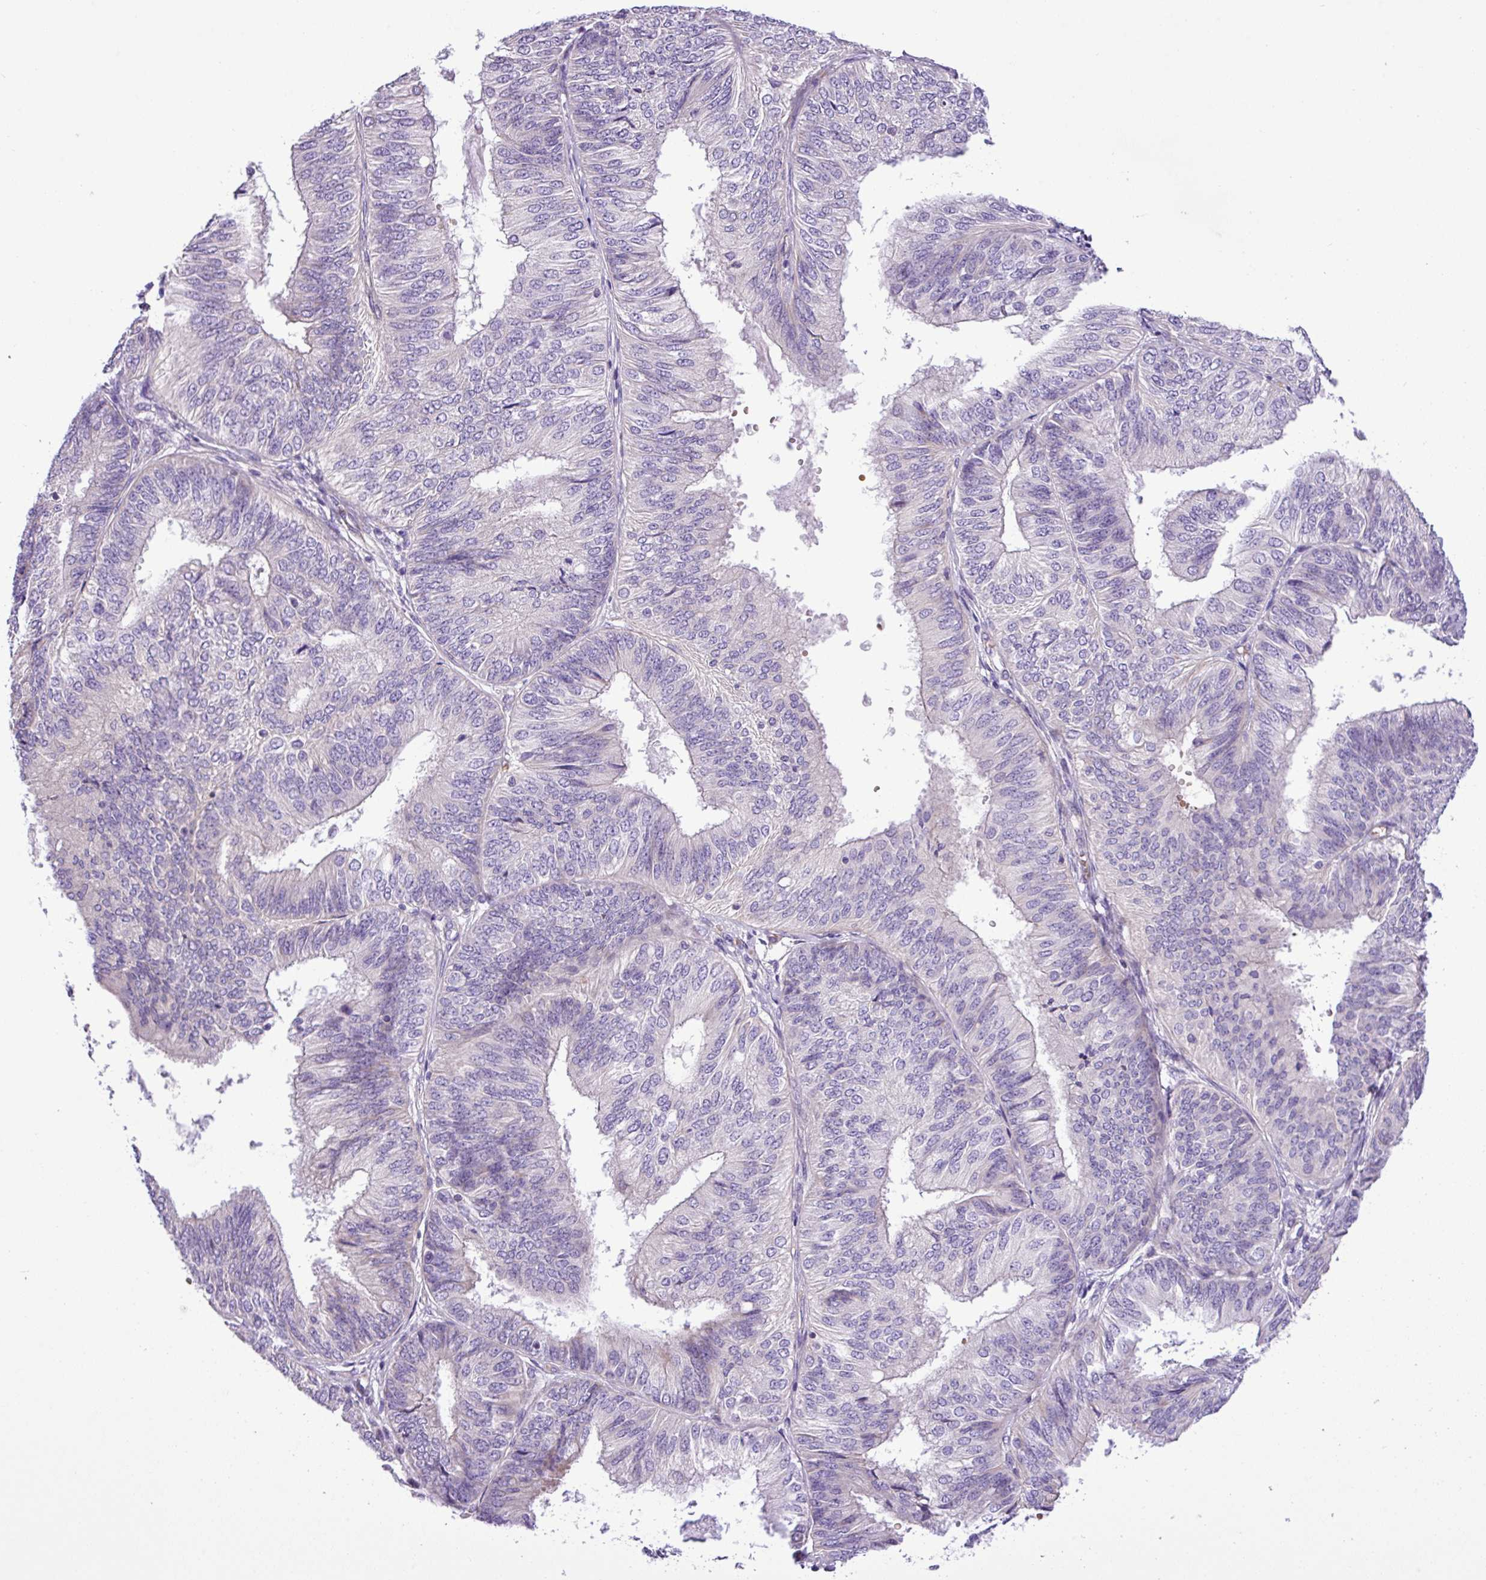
{"staining": {"intensity": "negative", "quantity": "none", "location": "none"}, "tissue": "endometrial cancer", "cell_type": "Tumor cells", "image_type": "cancer", "snomed": [{"axis": "morphology", "description": "Adenocarcinoma, NOS"}, {"axis": "topography", "description": "Endometrium"}], "caption": "Endometrial cancer (adenocarcinoma) was stained to show a protein in brown. There is no significant staining in tumor cells.", "gene": "C11orf91", "patient": {"sex": "female", "age": 58}}